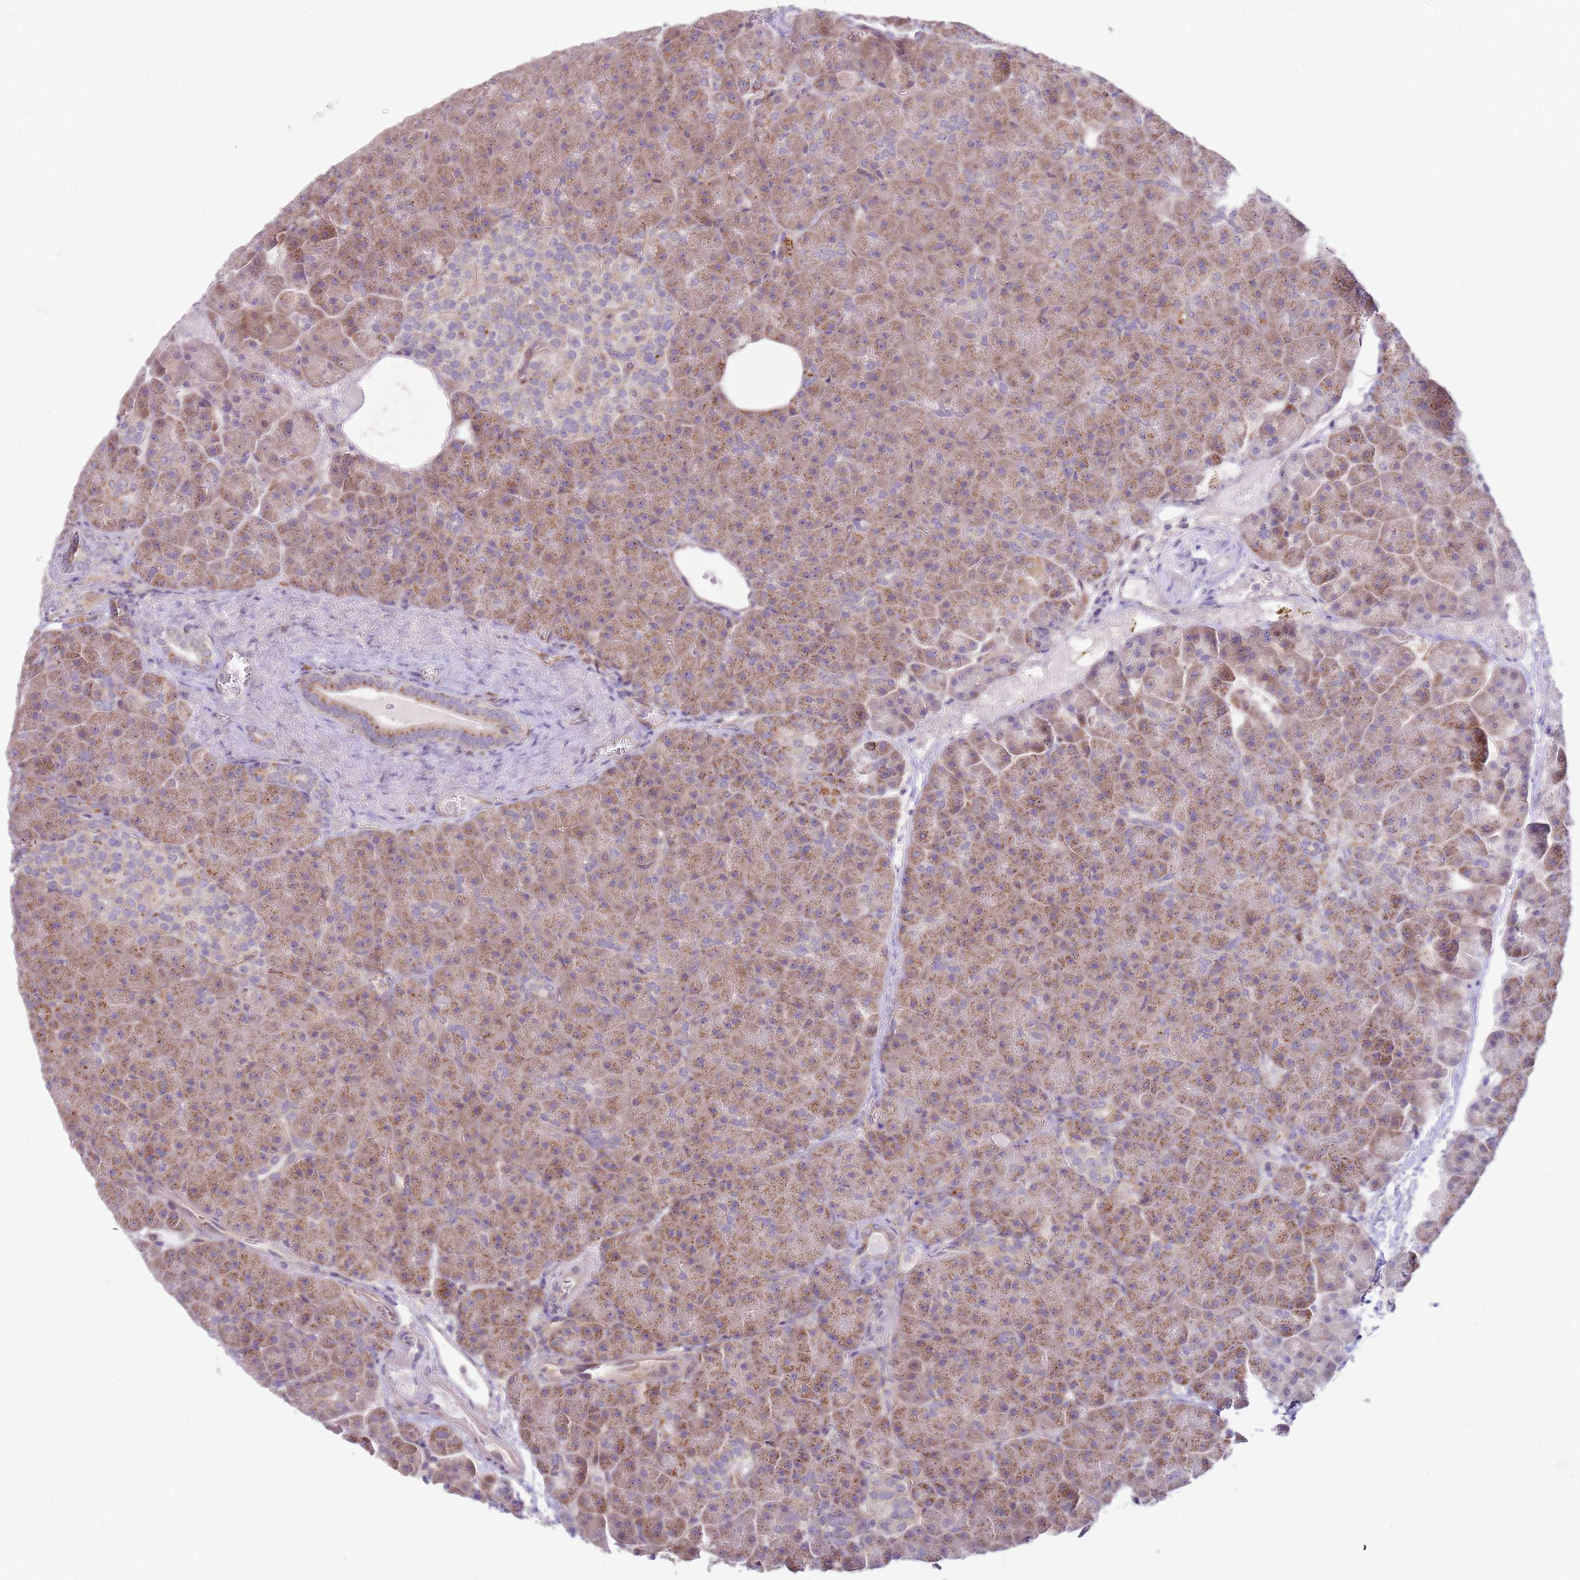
{"staining": {"intensity": "moderate", "quantity": ">75%", "location": "cytoplasmic/membranous"}, "tissue": "pancreas", "cell_type": "Exocrine glandular cells", "image_type": "normal", "snomed": [{"axis": "morphology", "description": "Normal tissue, NOS"}, {"axis": "topography", "description": "Pancreas"}], "caption": "Protein staining of unremarkable pancreas displays moderate cytoplasmic/membranous staining in approximately >75% of exocrine glandular cells.", "gene": "GRAP", "patient": {"sex": "female", "age": 74}}